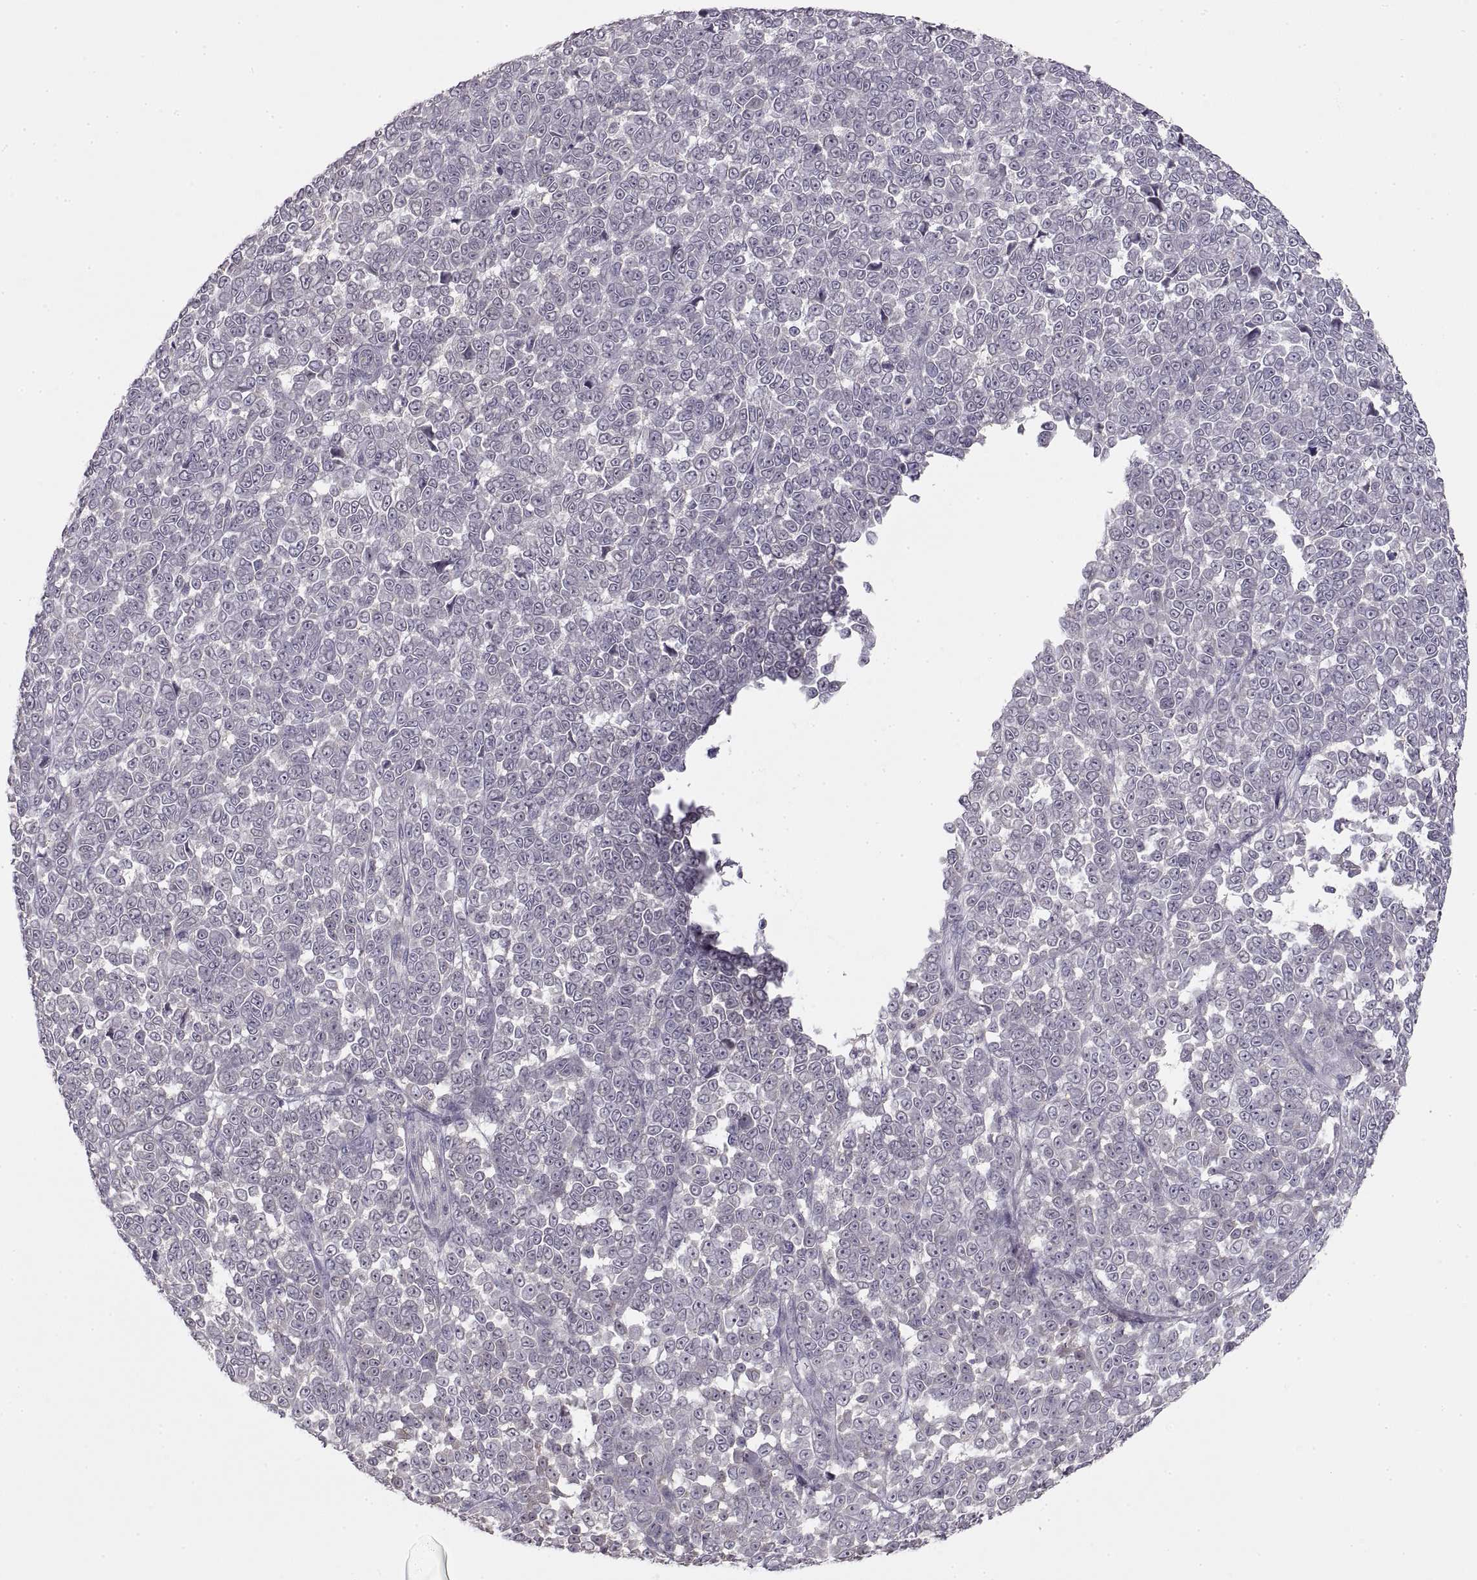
{"staining": {"intensity": "negative", "quantity": "none", "location": "none"}, "tissue": "melanoma", "cell_type": "Tumor cells", "image_type": "cancer", "snomed": [{"axis": "morphology", "description": "Malignant melanoma, NOS"}, {"axis": "topography", "description": "Skin"}], "caption": "A high-resolution image shows IHC staining of malignant melanoma, which exhibits no significant expression in tumor cells. The staining is performed using DAB (3,3'-diaminobenzidine) brown chromogen with nuclei counter-stained in using hematoxylin.", "gene": "ADAM11", "patient": {"sex": "female", "age": 95}}